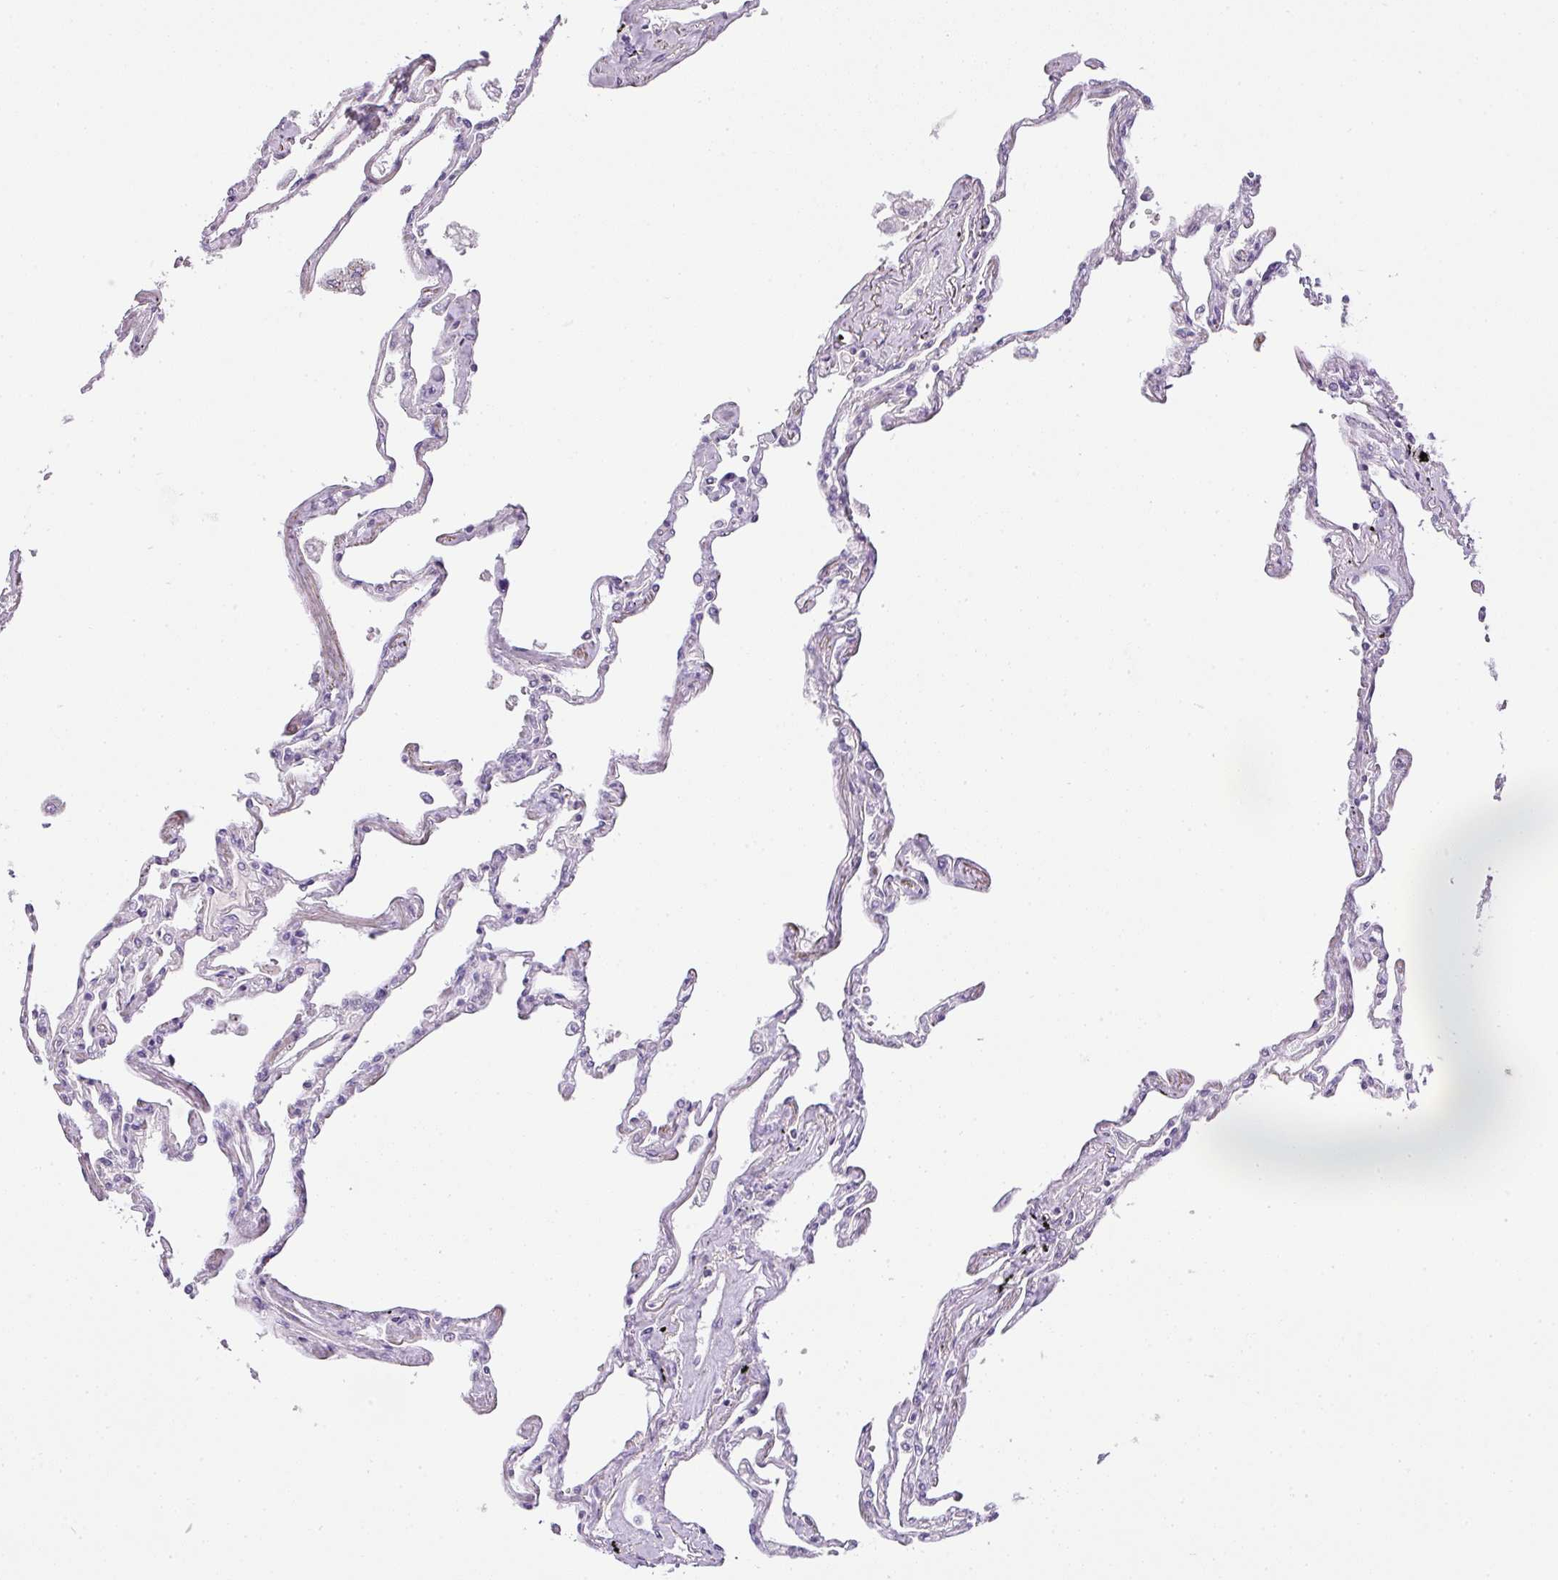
{"staining": {"intensity": "negative", "quantity": "none", "location": "none"}, "tissue": "lung", "cell_type": "Alveolar cells", "image_type": "normal", "snomed": [{"axis": "morphology", "description": "Normal tissue, NOS"}, {"axis": "topography", "description": "Lung"}], "caption": "Alveolar cells show no significant protein positivity in benign lung. Nuclei are stained in blue.", "gene": "RAX2", "patient": {"sex": "female", "age": 67}}